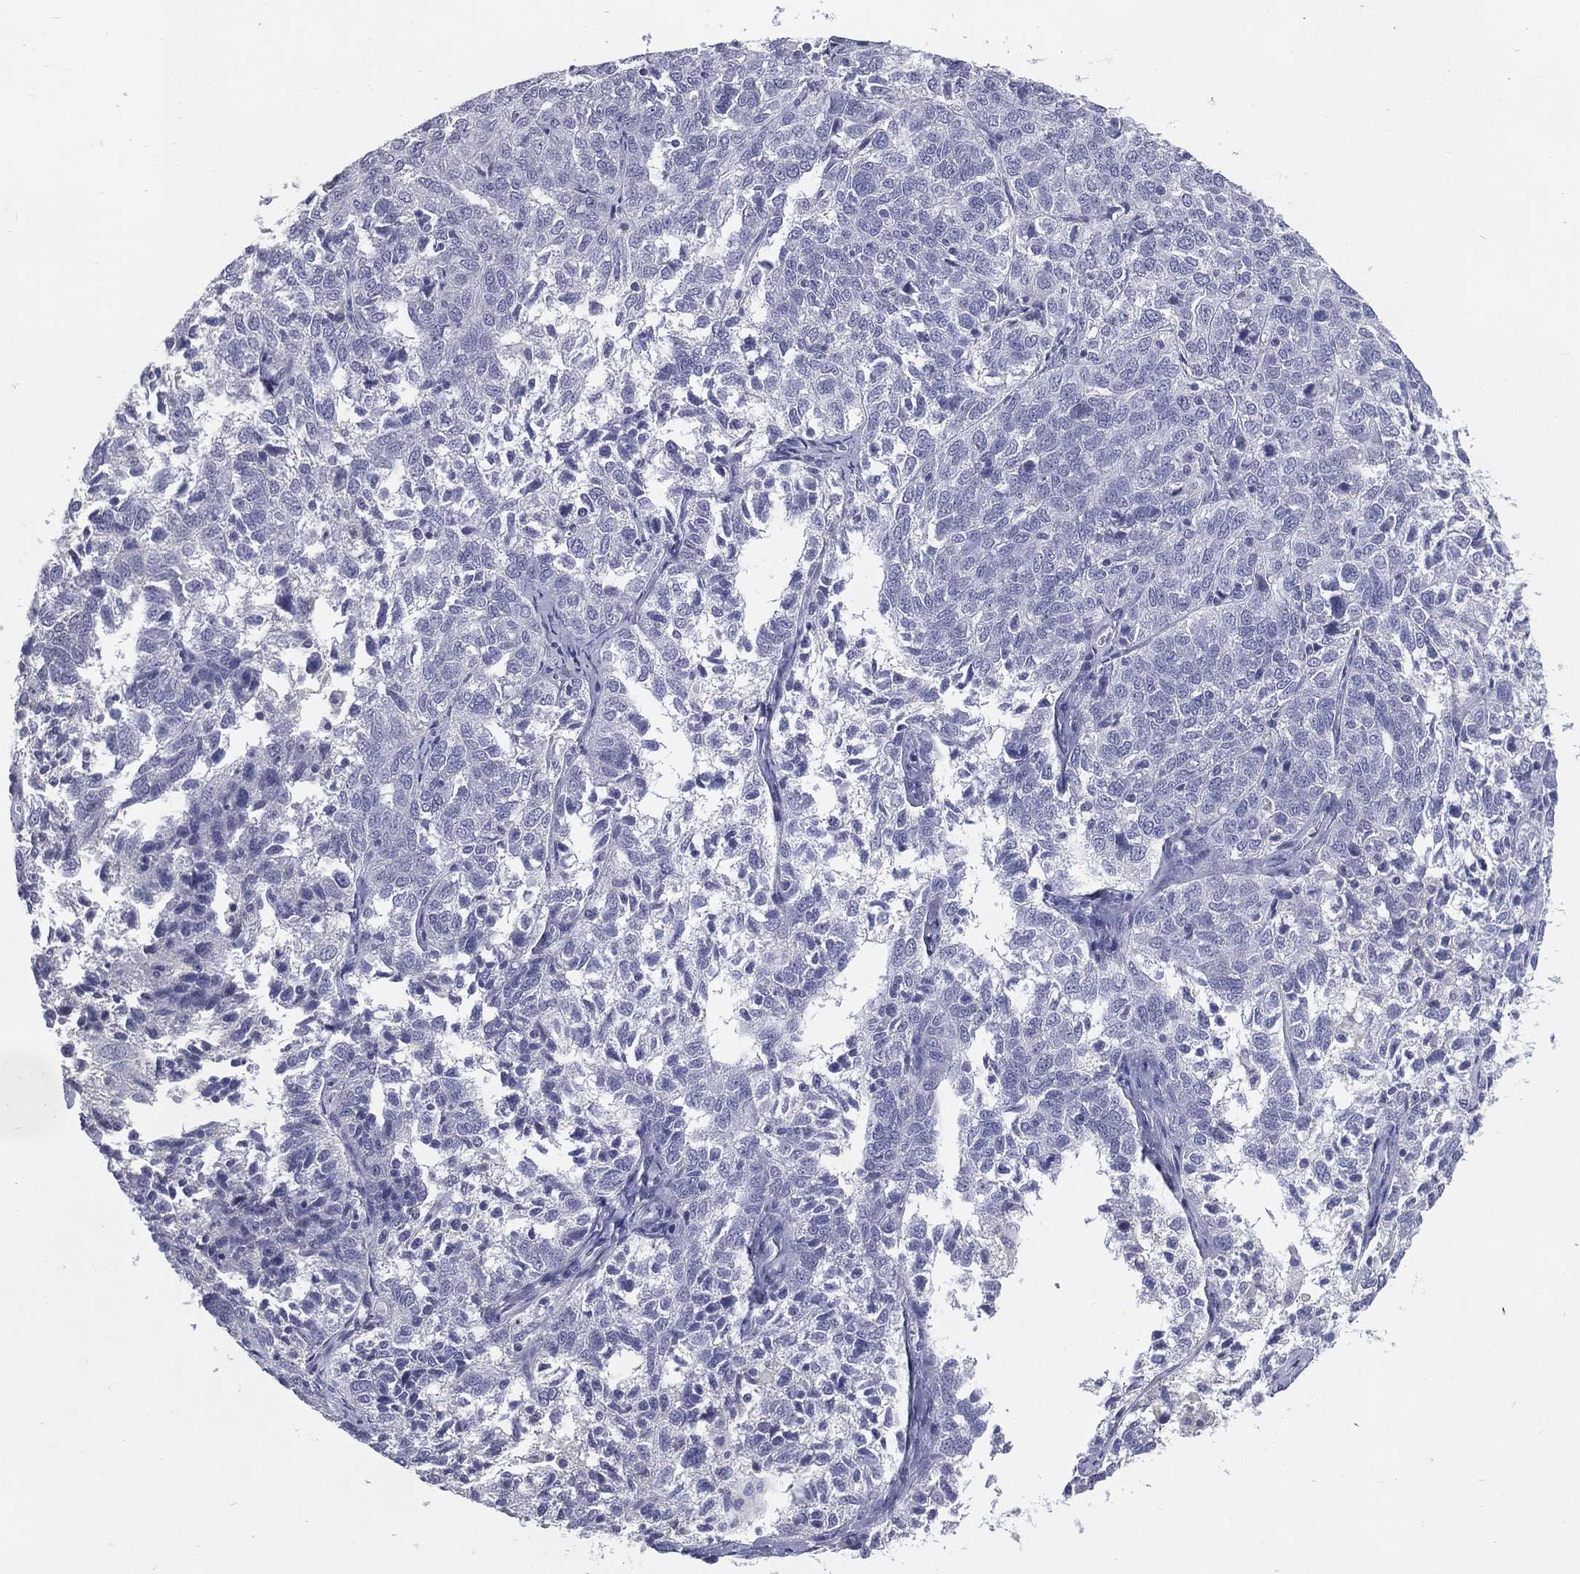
{"staining": {"intensity": "negative", "quantity": "none", "location": "none"}, "tissue": "ovarian cancer", "cell_type": "Tumor cells", "image_type": "cancer", "snomed": [{"axis": "morphology", "description": "Cystadenocarcinoma, serous, NOS"}, {"axis": "topography", "description": "Ovary"}], "caption": "The IHC micrograph has no significant staining in tumor cells of serous cystadenocarcinoma (ovarian) tissue.", "gene": "KRT35", "patient": {"sex": "female", "age": 71}}